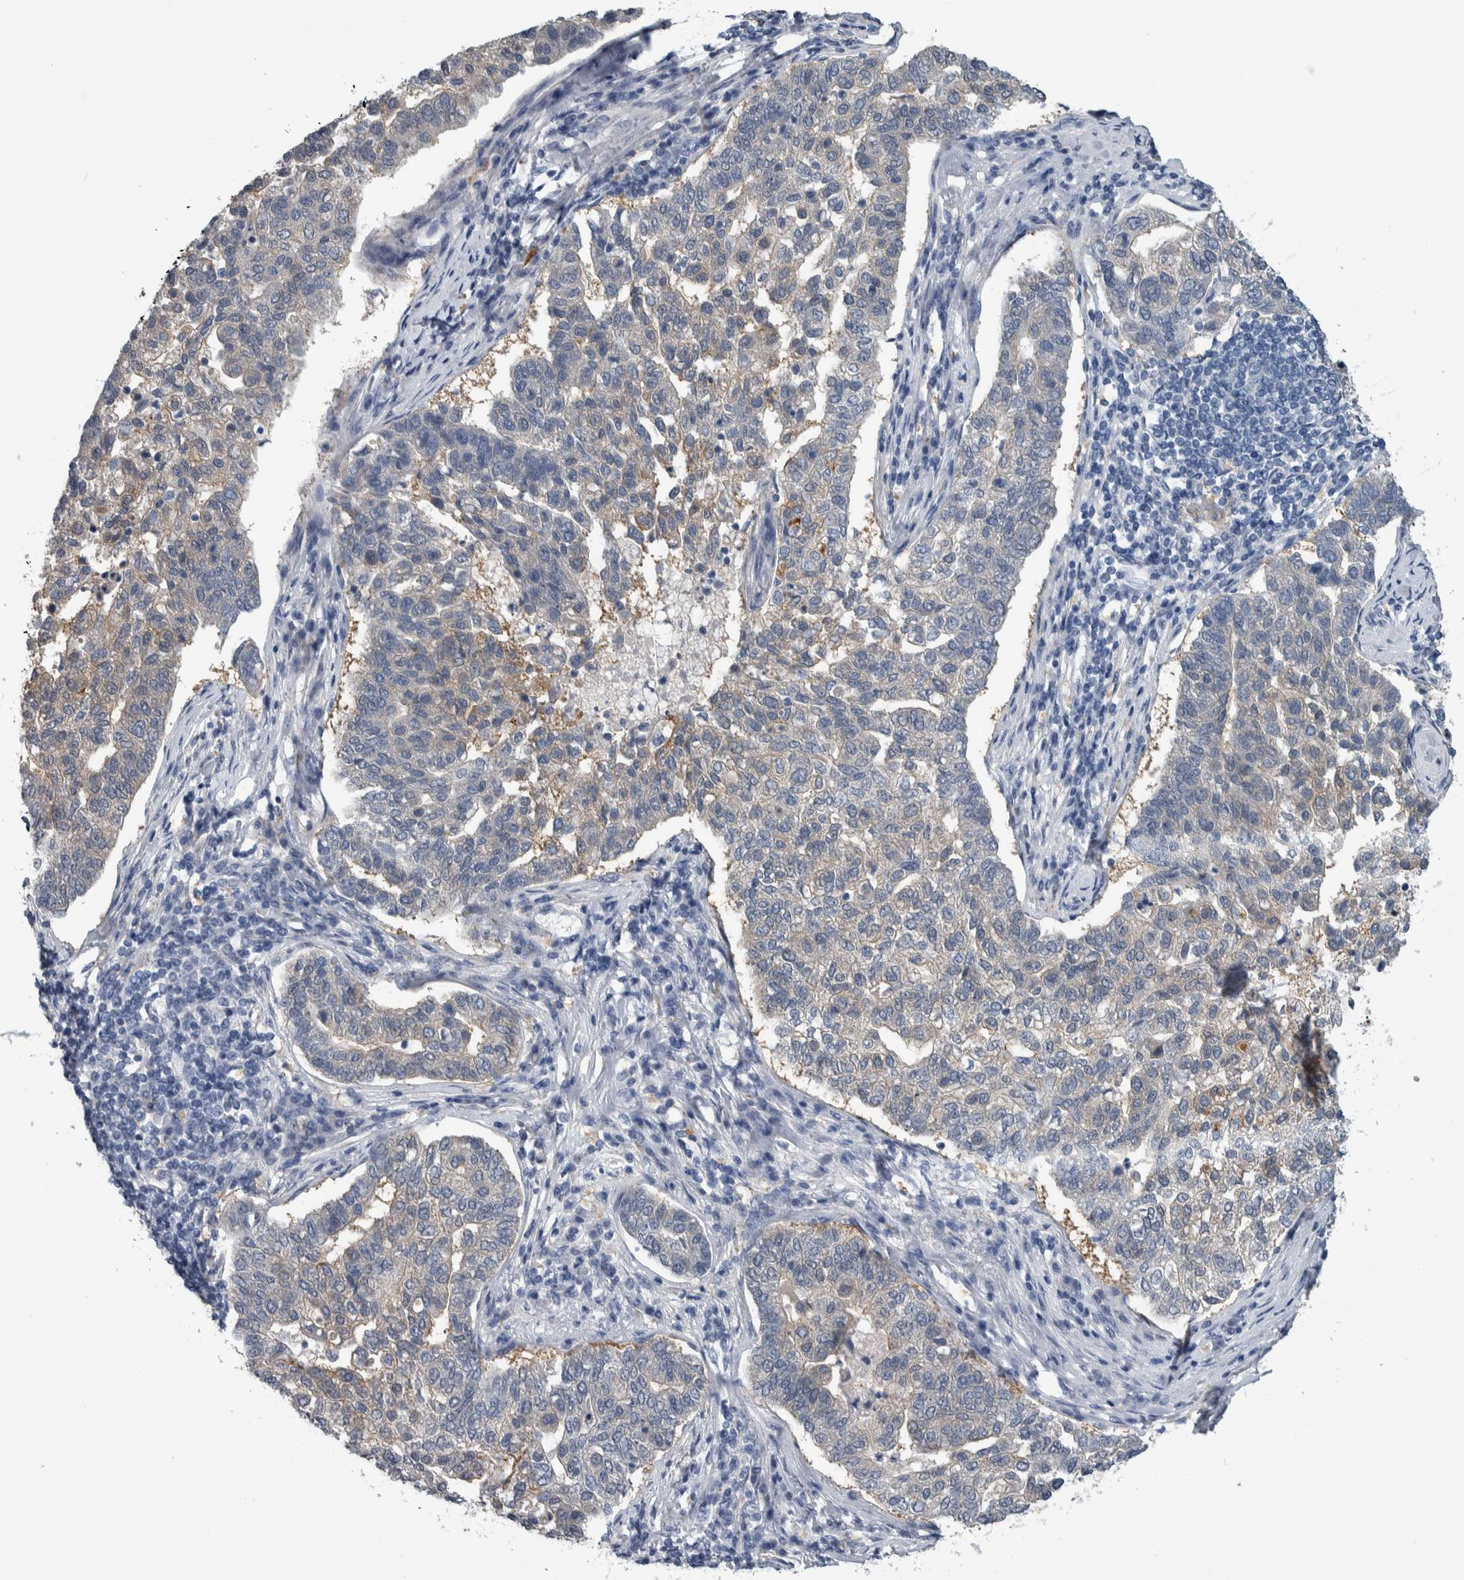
{"staining": {"intensity": "weak", "quantity": "<25%", "location": "cytoplasmic/membranous"}, "tissue": "pancreatic cancer", "cell_type": "Tumor cells", "image_type": "cancer", "snomed": [{"axis": "morphology", "description": "Adenocarcinoma, NOS"}, {"axis": "topography", "description": "Pancreas"}], "caption": "Tumor cells are negative for protein expression in human adenocarcinoma (pancreatic).", "gene": "COL14A1", "patient": {"sex": "female", "age": 61}}